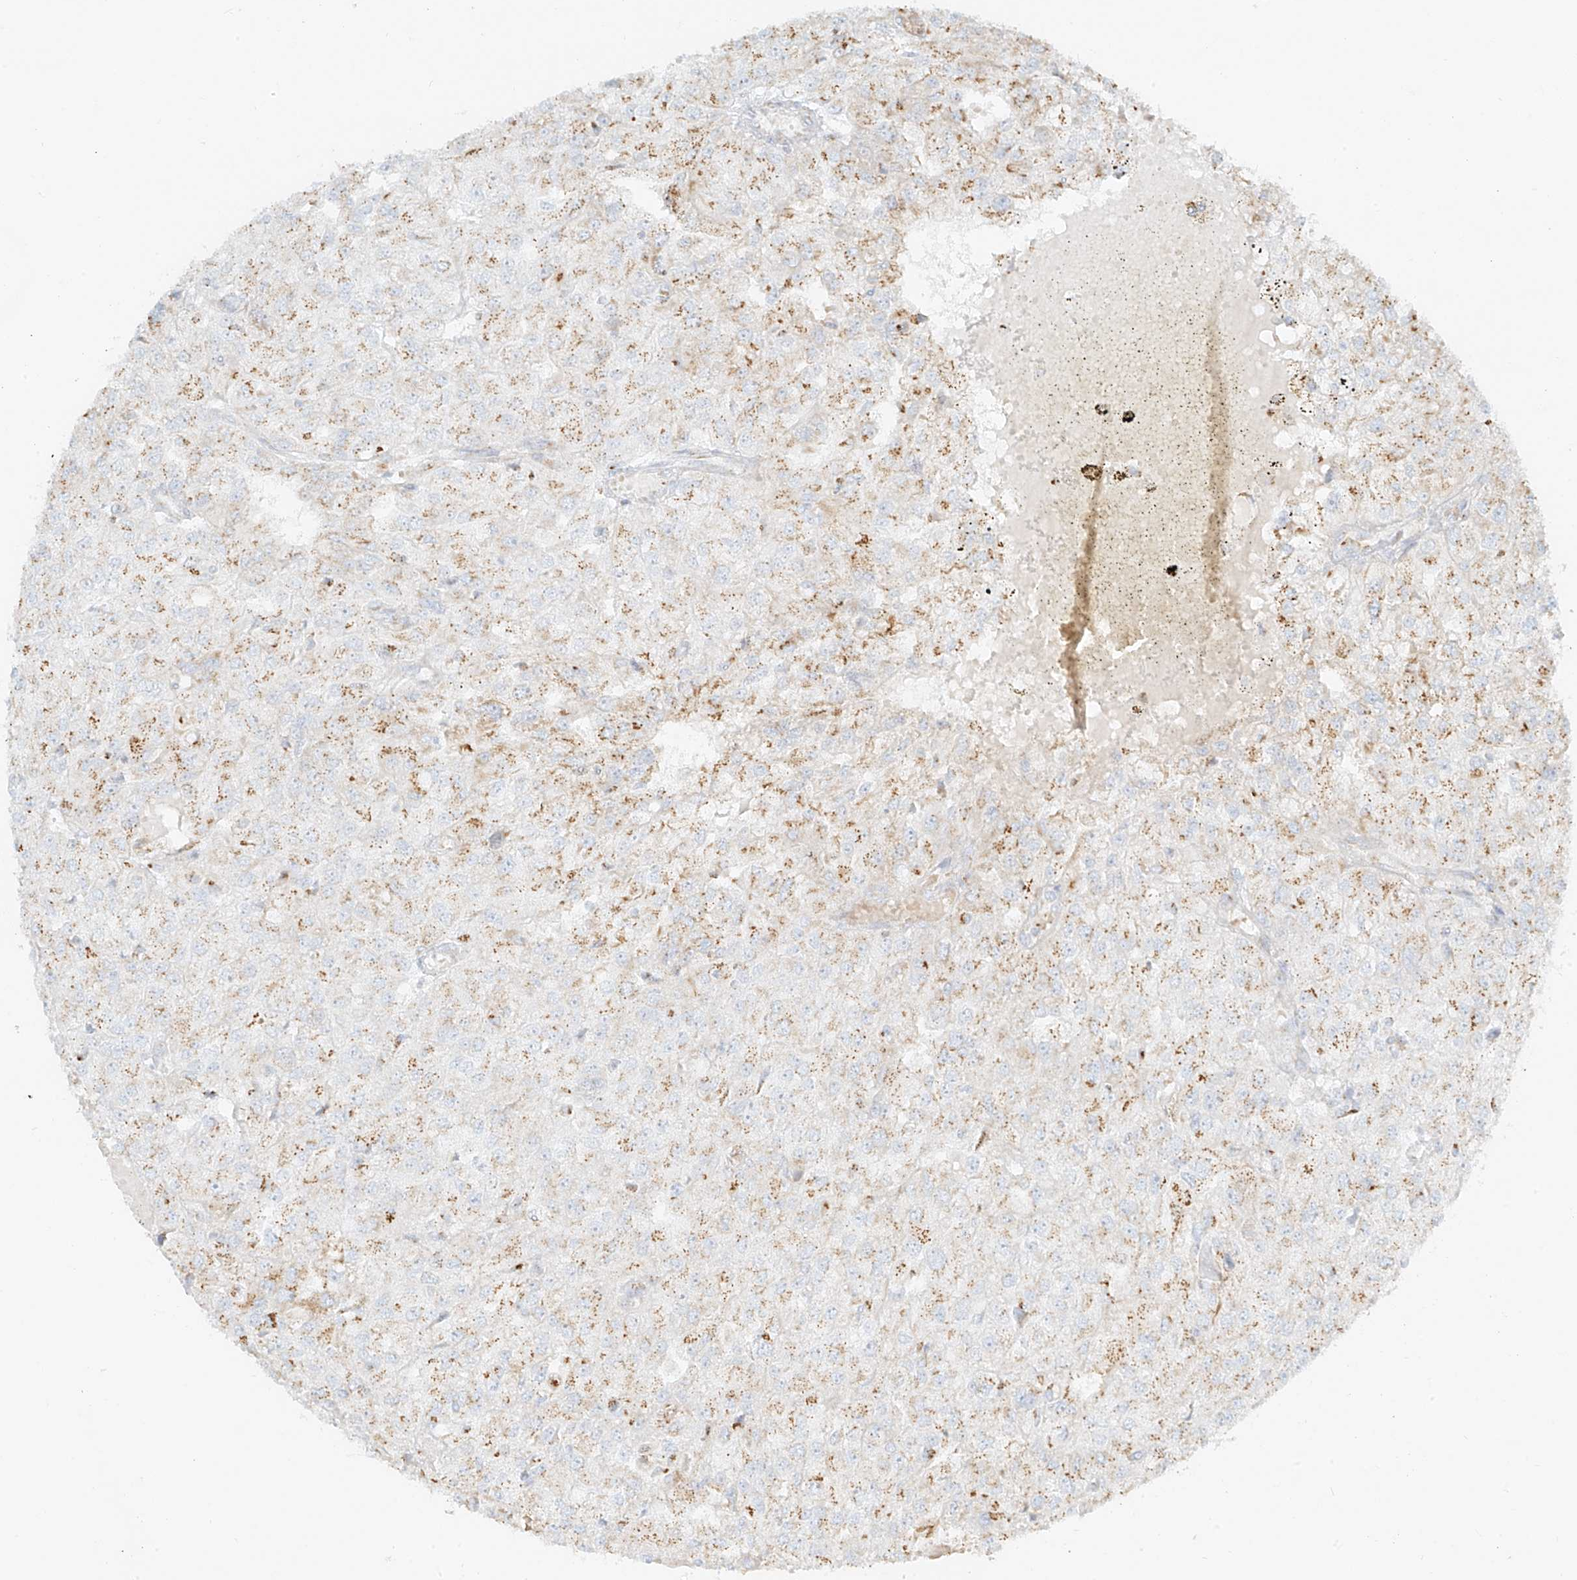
{"staining": {"intensity": "weak", "quantity": "25%-75%", "location": "cytoplasmic/membranous"}, "tissue": "renal cancer", "cell_type": "Tumor cells", "image_type": "cancer", "snomed": [{"axis": "morphology", "description": "Adenocarcinoma, NOS"}, {"axis": "topography", "description": "Kidney"}], "caption": "This photomicrograph shows renal cancer (adenocarcinoma) stained with IHC to label a protein in brown. The cytoplasmic/membranous of tumor cells show weak positivity for the protein. Nuclei are counter-stained blue.", "gene": "TMEM87B", "patient": {"sex": "female", "age": 54}}